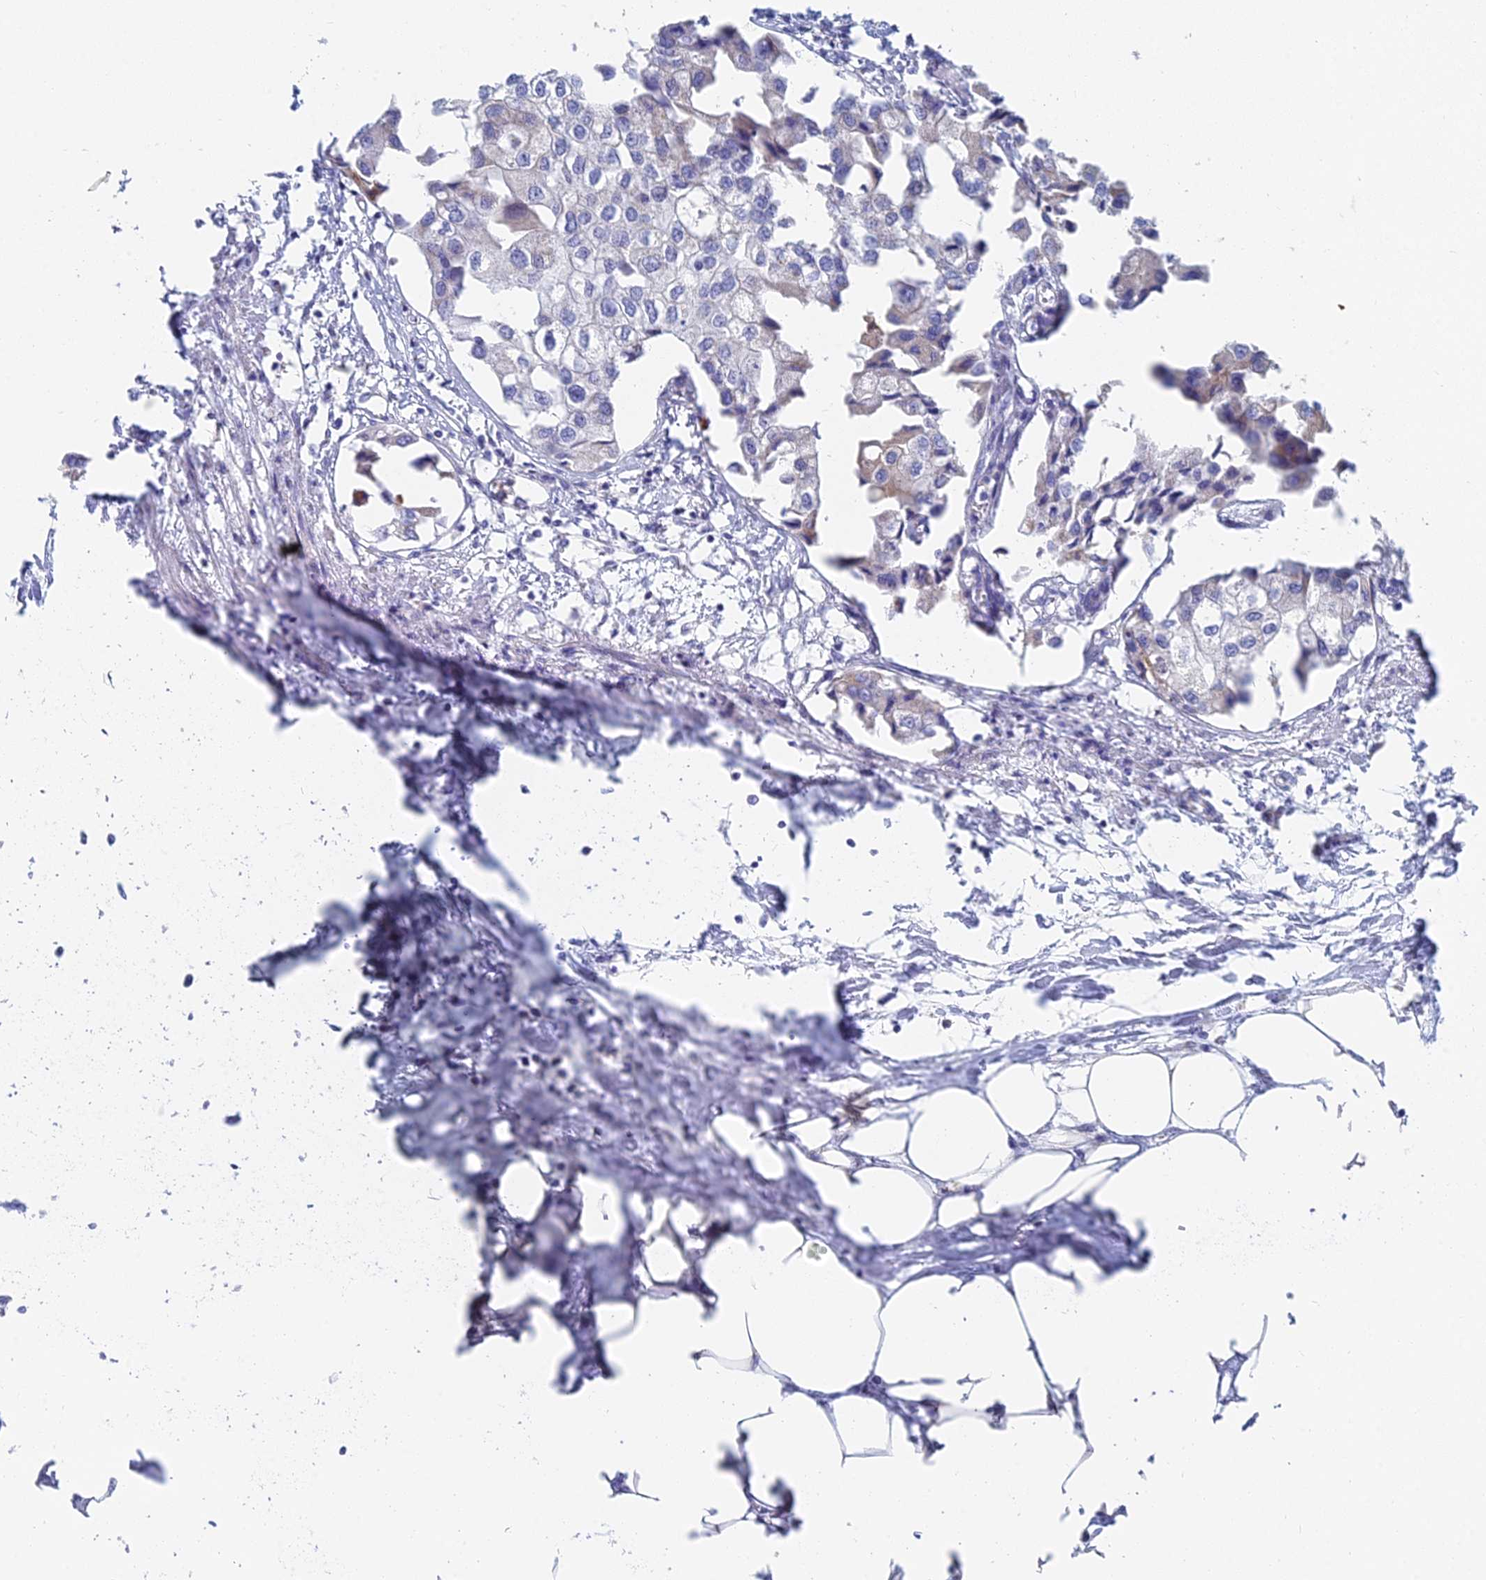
{"staining": {"intensity": "negative", "quantity": "none", "location": "none"}, "tissue": "urothelial cancer", "cell_type": "Tumor cells", "image_type": "cancer", "snomed": [{"axis": "morphology", "description": "Urothelial carcinoma, High grade"}, {"axis": "topography", "description": "Urinary bladder"}], "caption": "Immunohistochemical staining of human high-grade urothelial carcinoma shows no significant positivity in tumor cells.", "gene": "ACSM1", "patient": {"sex": "male", "age": 64}}